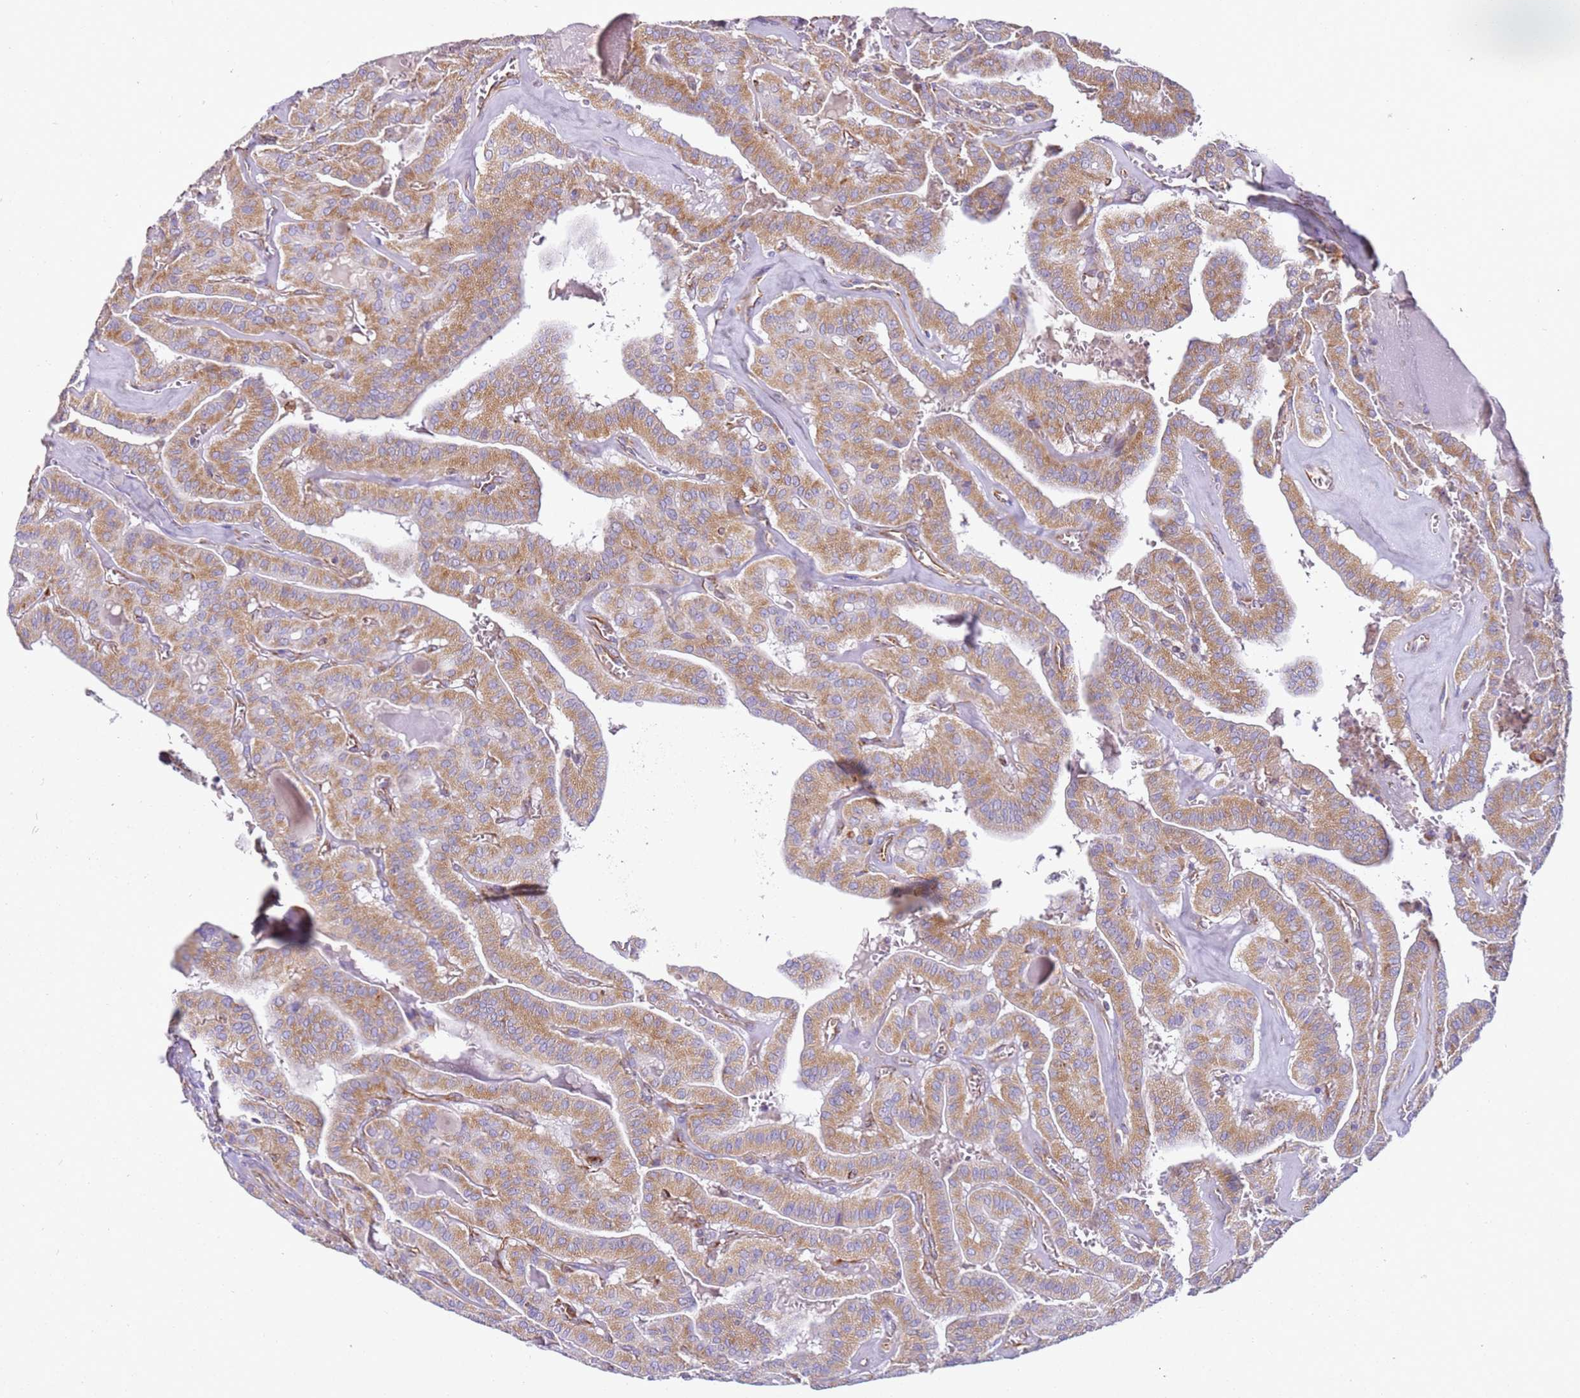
{"staining": {"intensity": "moderate", "quantity": ">75%", "location": "cytoplasmic/membranous"}, "tissue": "thyroid cancer", "cell_type": "Tumor cells", "image_type": "cancer", "snomed": [{"axis": "morphology", "description": "Papillary adenocarcinoma, NOS"}, {"axis": "topography", "description": "Thyroid gland"}], "caption": "Tumor cells reveal medium levels of moderate cytoplasmic/membranous staining in about >75% of cells in human papillary adenocarcinoma (thyroid).", "gene": "MRPL20", "patient": {"sex": "male", "age": 52}}